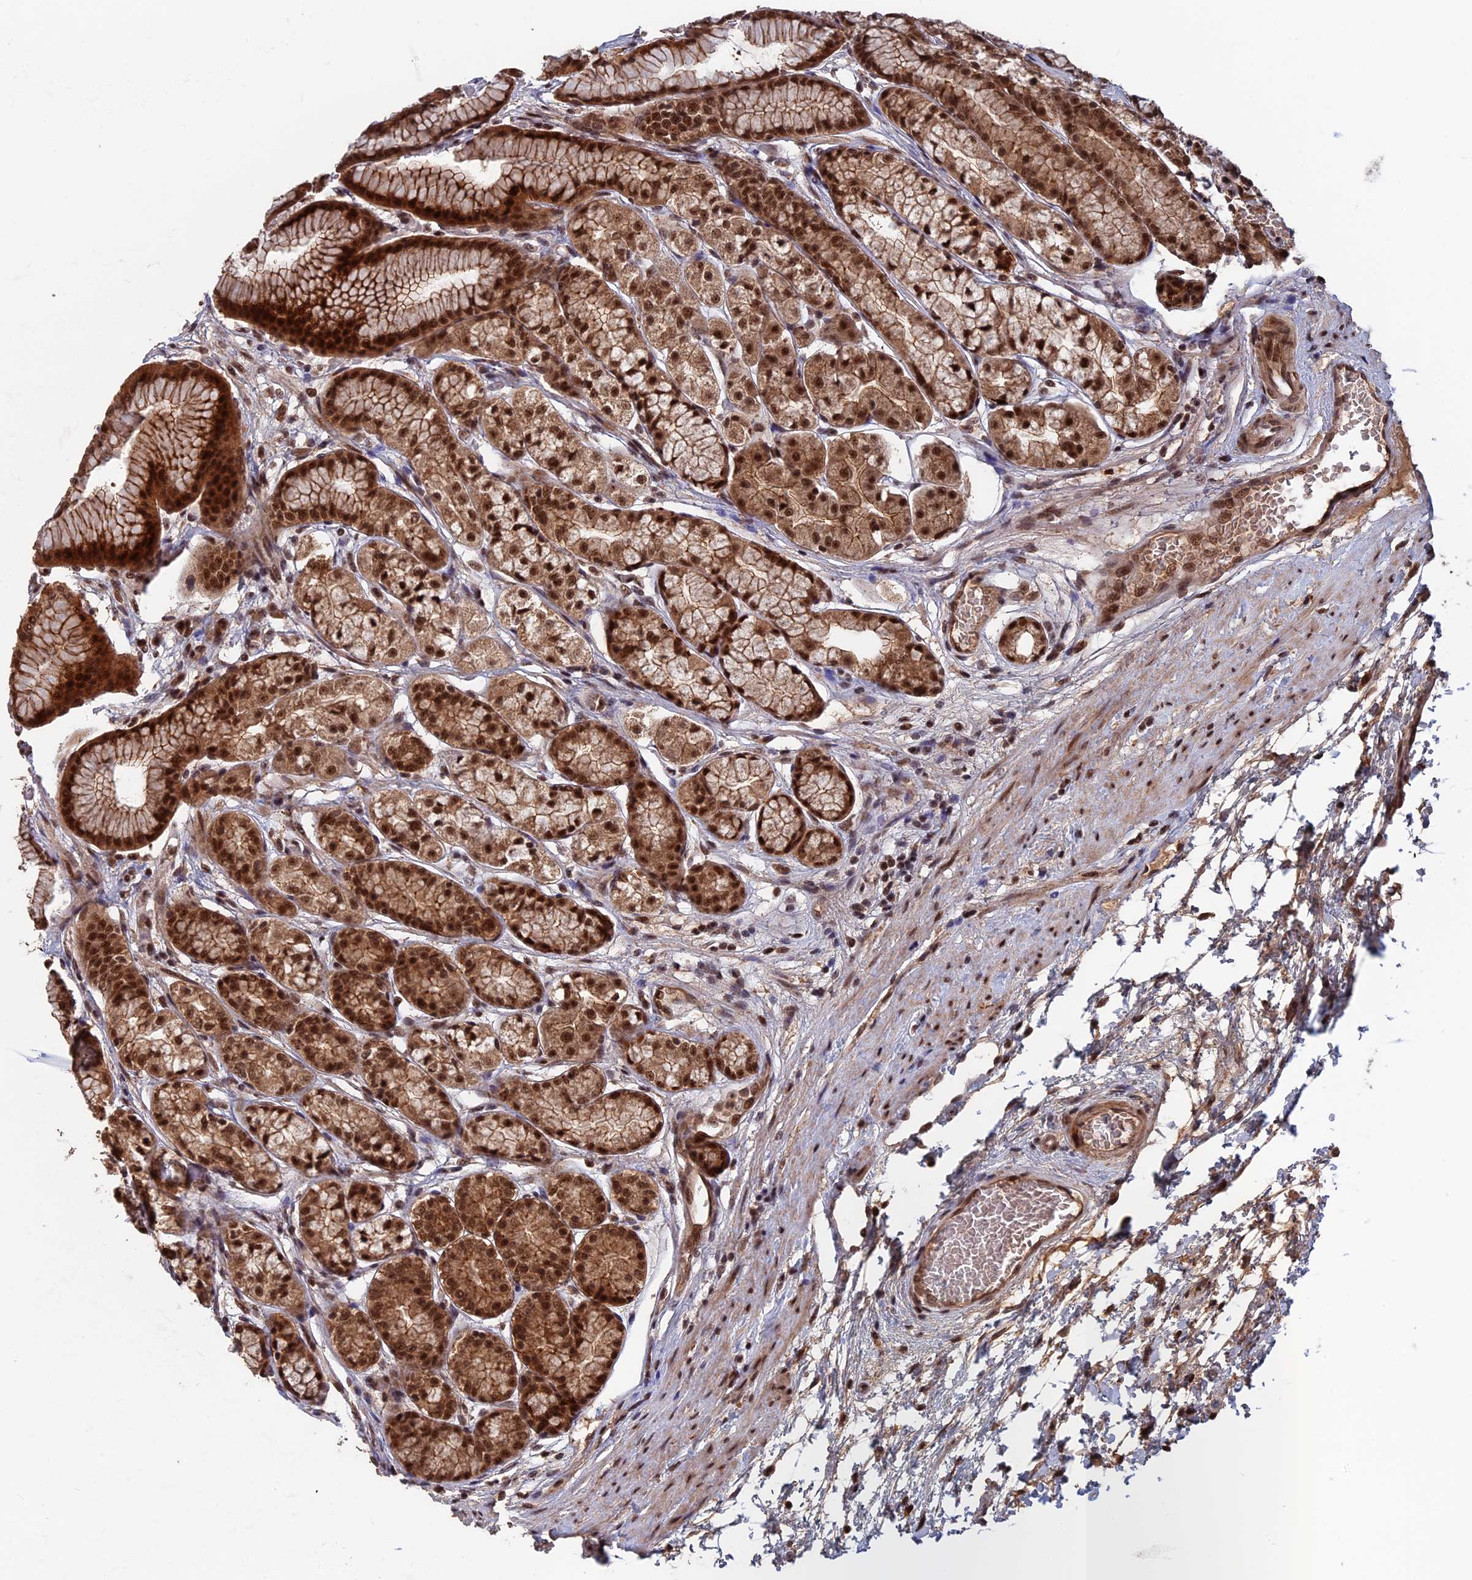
{"staining": {"intensity": "strong", "quantity": ">75%", "location": "cytoplasmic/membranous,nuclear"}, "tissue": "stomach", "cell_type": "Glandular cells", "image_type": "normal", "snomed": [{"axis": "morphology", "description": "Normal tissue, NOS"}, {"axis": "morphology", "description": "Adenocarcinoma, NOS"}, {"axis": "morphology", "description": "Adenocarcinoma, High grade"}, {"axis": "topography", "description": "Stomach, upper"}, {"axis": "topography", "description": "Stomach"}], "caption": "IHC of benign stomach reveals high levels of strong cytoplasmic/membranous,nuclear staining in approximately >75% of glandular cells. The staining is performed using DAB (3,3'-diaminobenzidine) brown chromogen to label protein expression. The nuclei are counter-stained blue using hematoxylin.", "gene": "CACTIN", "patient": {"sex": "female", "age": 65}}